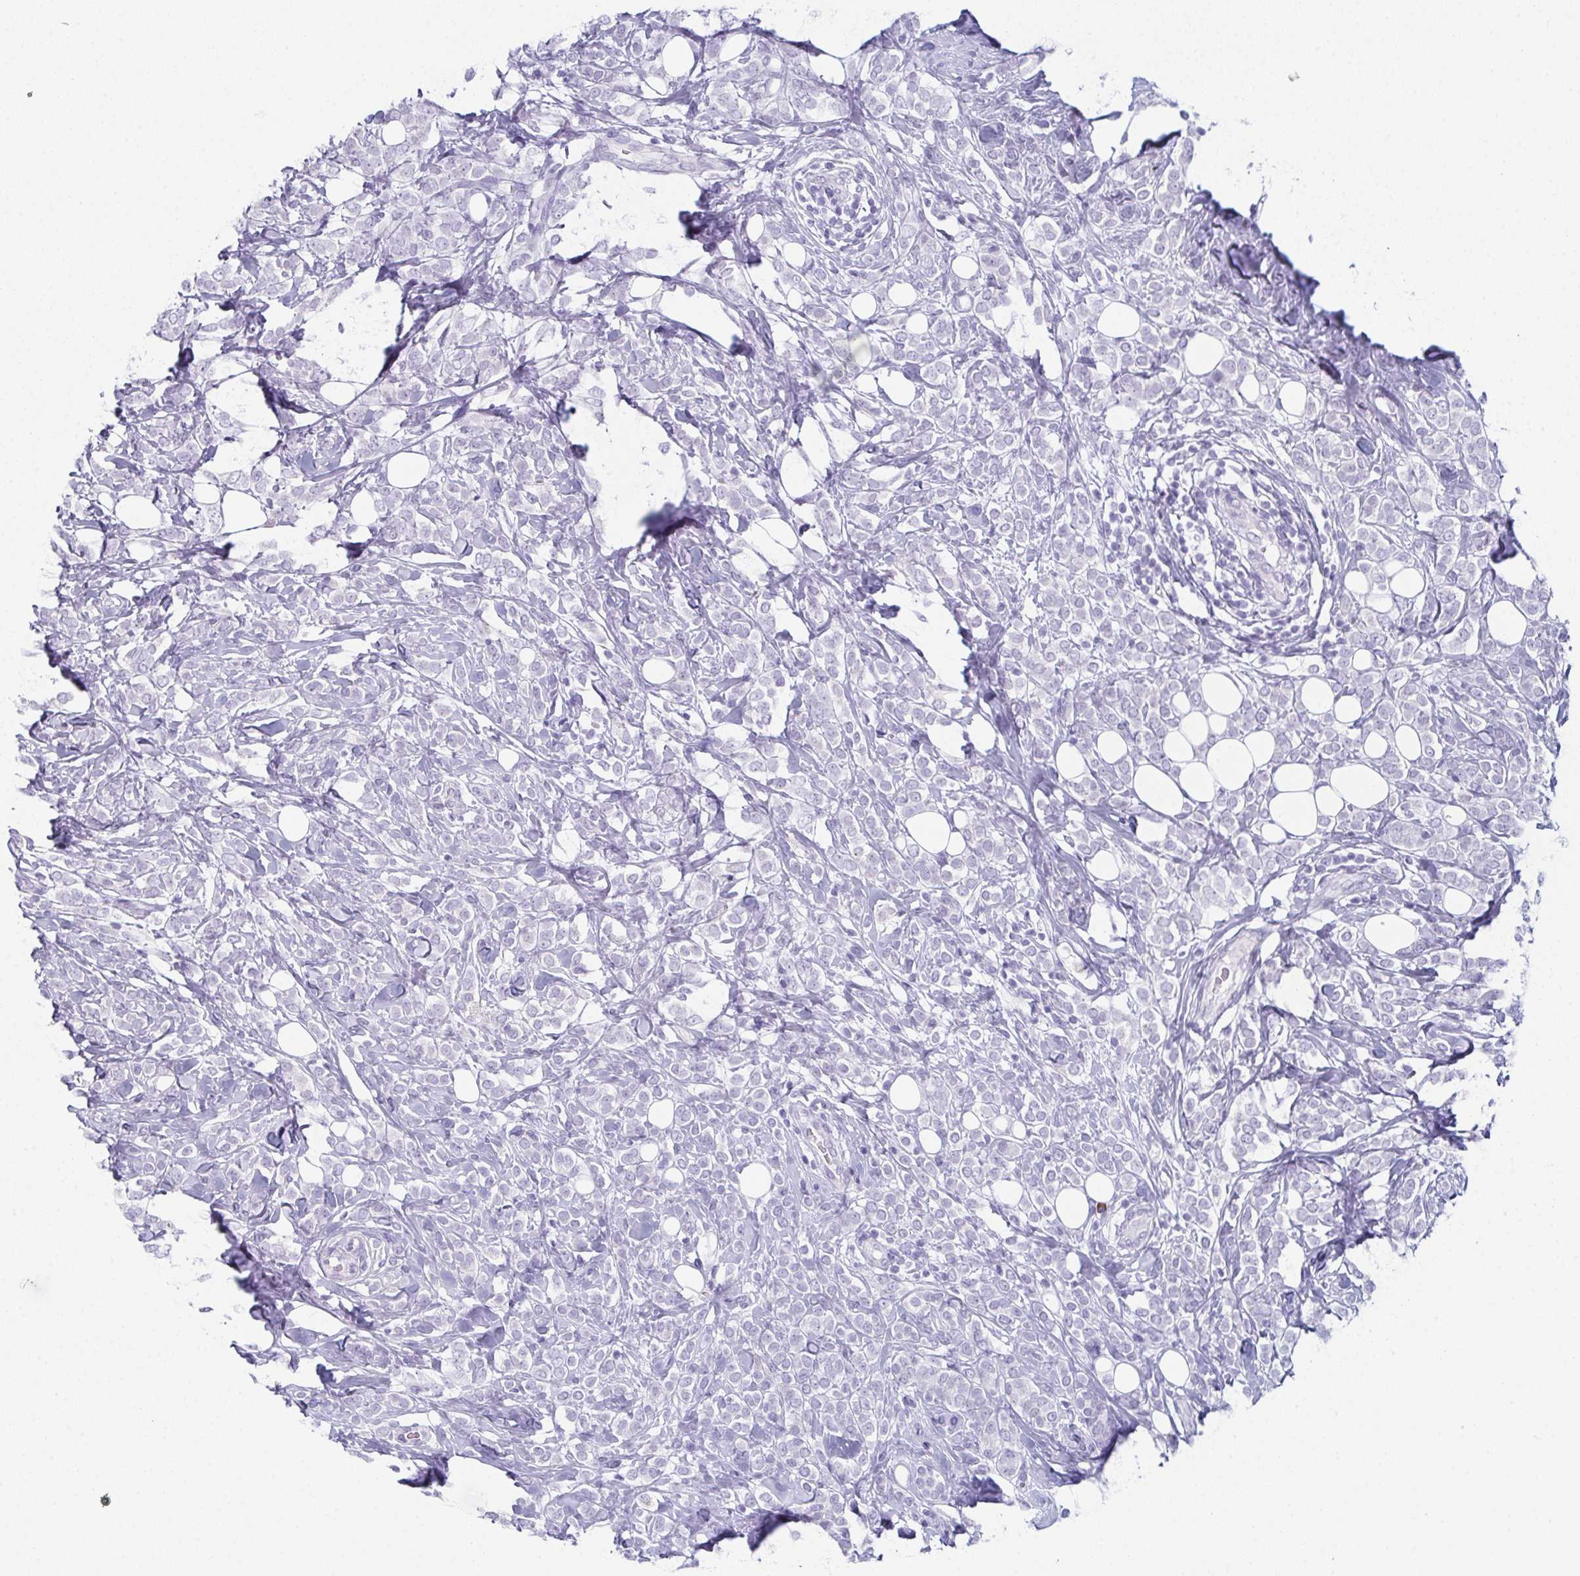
{"staining": {"intensity": "negative", "quantity": "none", "location": "none"}, "tissue": "breast cancer", "cell_type": "Tumor cells", "image_type": "cancer", "snomed": [{"axis": "morphology", "description": "Lobular carcinoma"}, {"axis": "topography", "description": "Breast"}], "caption": "IHC image of human breast lobular carcinoma stained for a protein (brown), which demonstrates no staining in tumor cells. The staining is performed using DAB (3,3'-diaminobenzidine) brown chromogen with nuclei counter-stained in using hematoxylin.", "gene": "ENKUR", "patient": {"sex": "female", "age": 49}}